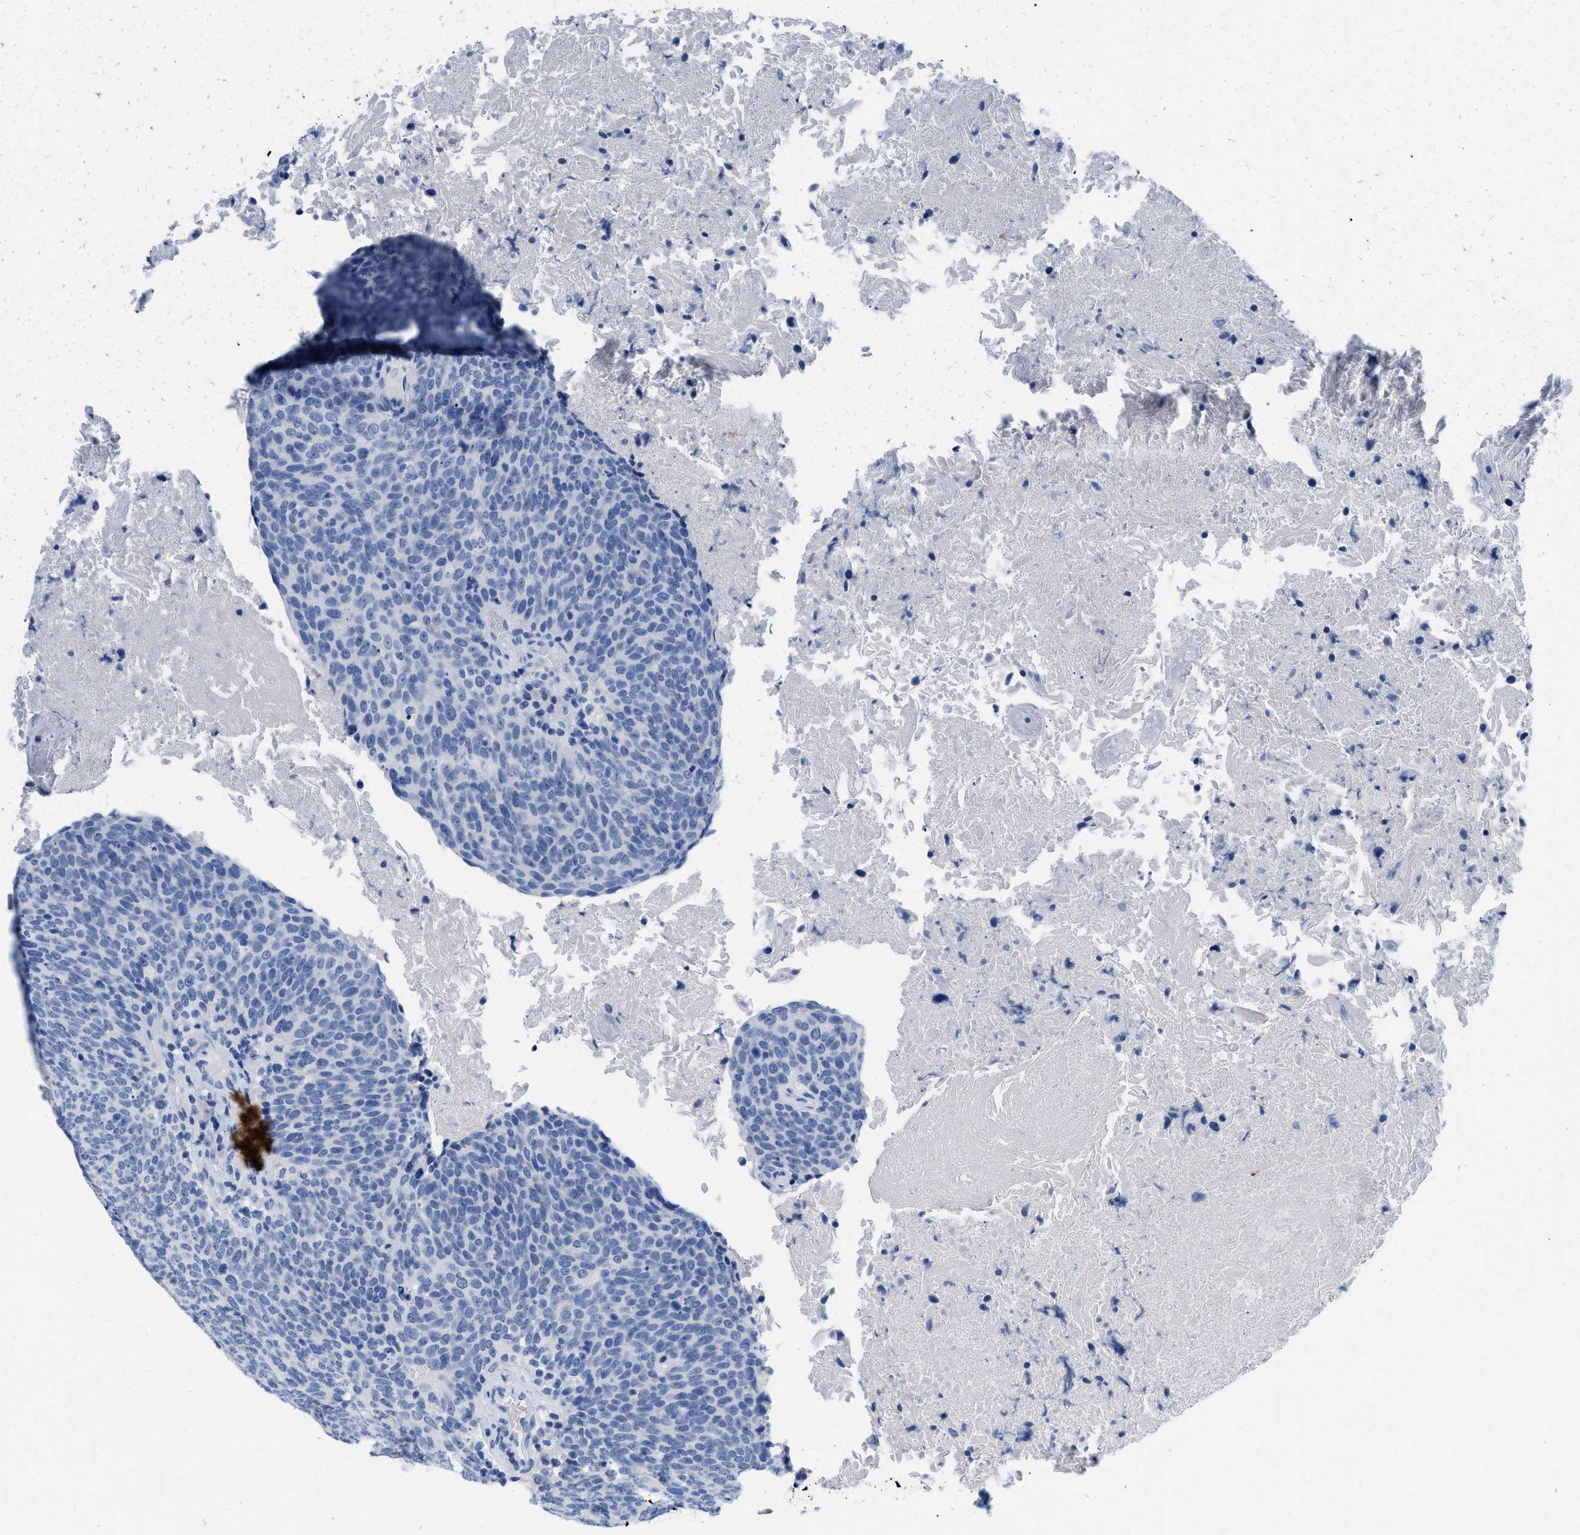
{"staining": {"intensity": "negative", "quantity": "none", "location": "none"}, "tissue": "head and neck cancer", "cell_type": "Tumor cells", "image_type": "cancer", "snomed": [{"axis": "morphology", "description": "Squamous cell carcinoma, NOS"}, {"axis": "morphology", "description": "Squamous cell carcinoma, metastatic, NOS"}, {"axis": "topography", "description": "Lymph node"}, {"axis": "topography", "description": "Head-Neck"}], "caption": "Histopathology image shows no protein positivity in tumor cells of head and neck cancer tissue.", "gene": "CR1", "patient": {"sex": "male", "age": 62}}